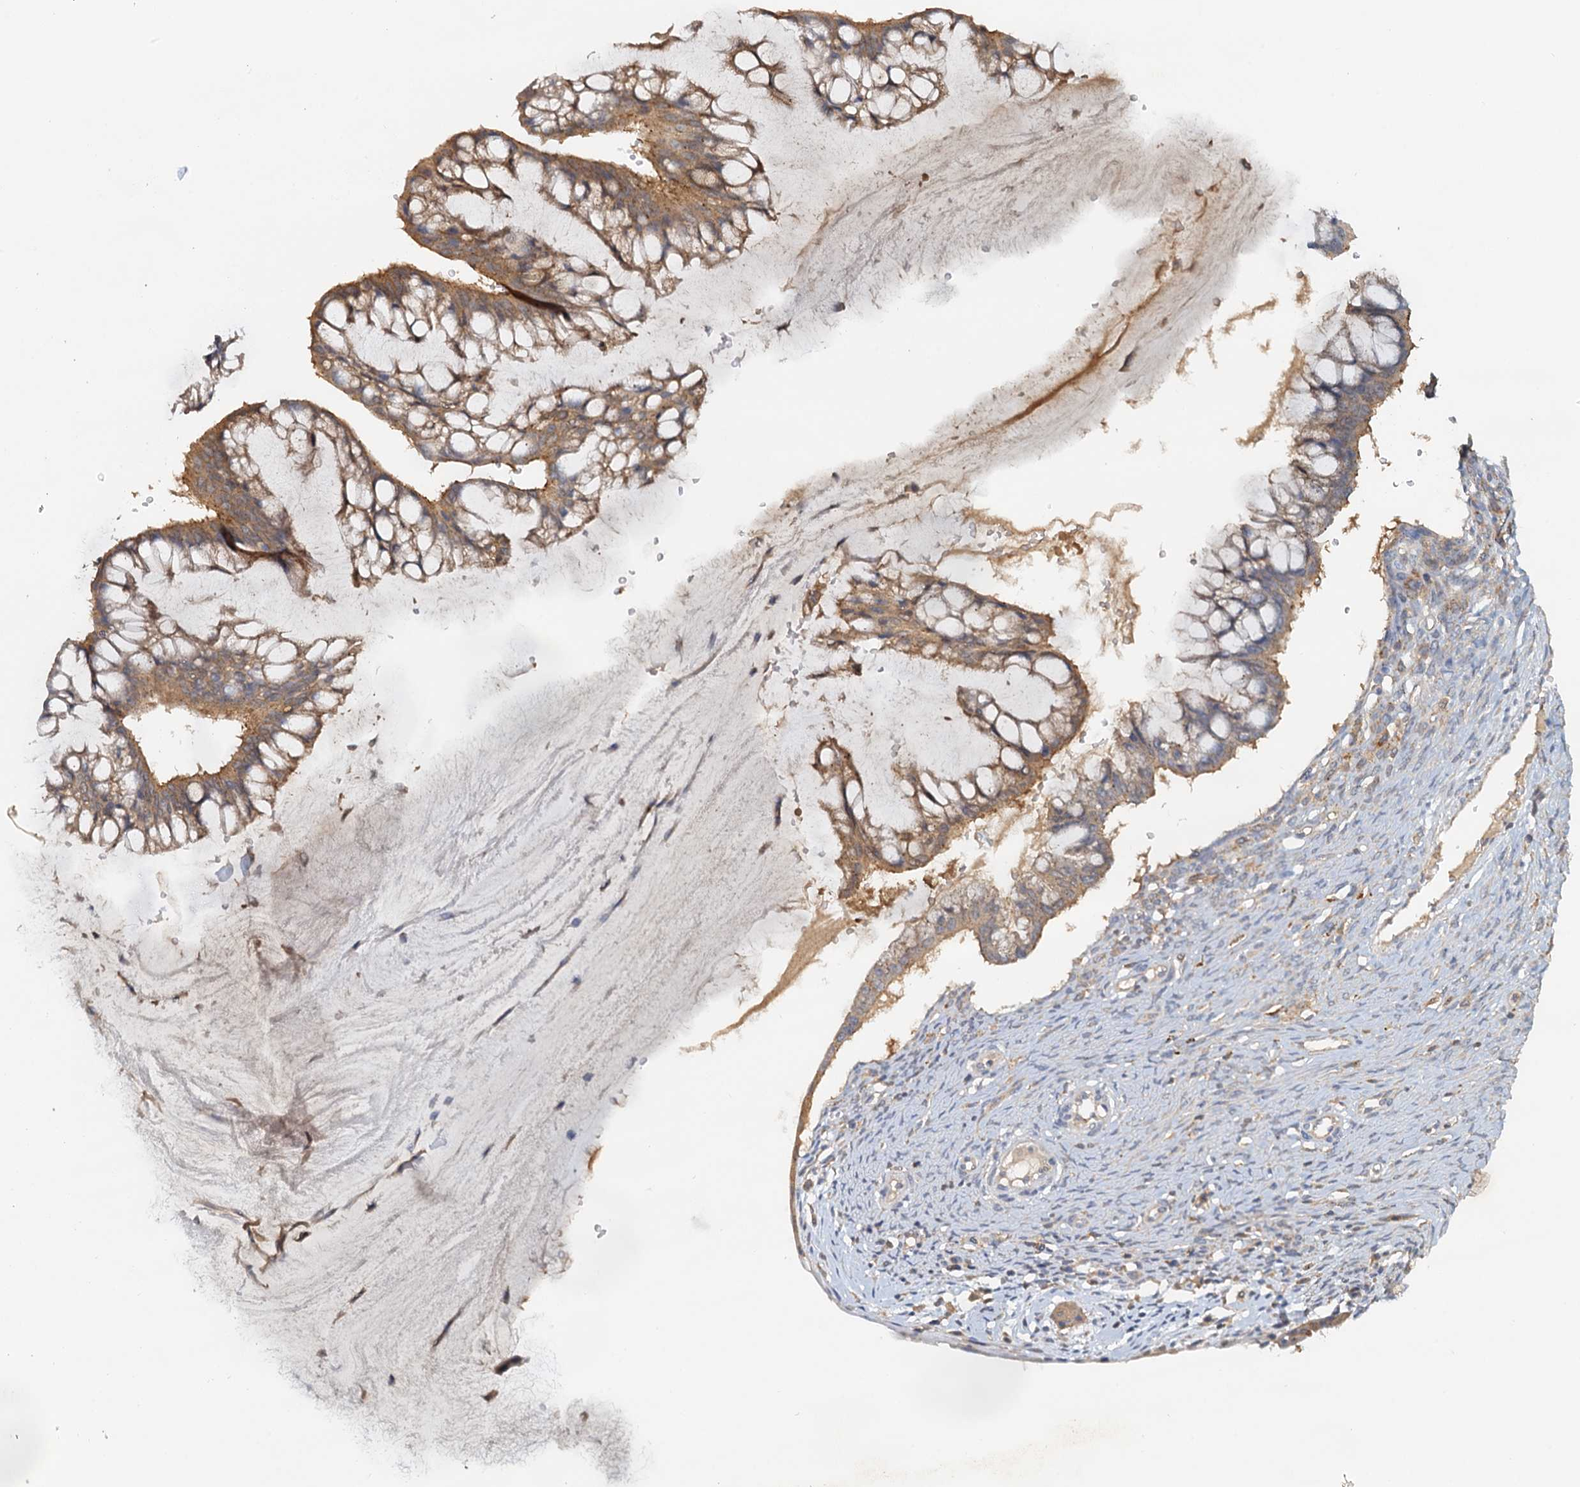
{"staining": {"intensity": "moderate", "quantity": ">75%", "location": "cytoplasmic/membranous"}, "tissue": "ovarian cancer", "cell_type": "Tumor cells", "image_type": "cancer", "snomed": [{"axis": "morphology", "description": "Cystadenocarcinoma, mucinous, NOS"}, {"axis": "topography", "description": "Ovary"}], "caption": "Protein staining reveals moderate cytoplasmic/membranous positivity in approximately >75% of tumor cells in mucinous cystadenocarcinoma (ovarian). The protein is stained brown, and the nuclei are stained in blue (DAB (3,3'-diaminobenzidine) IHC with brightfield microscopy, high magnification).", "gene": "TOLLIP", "patient": {"sex": "female", "age": 73}}